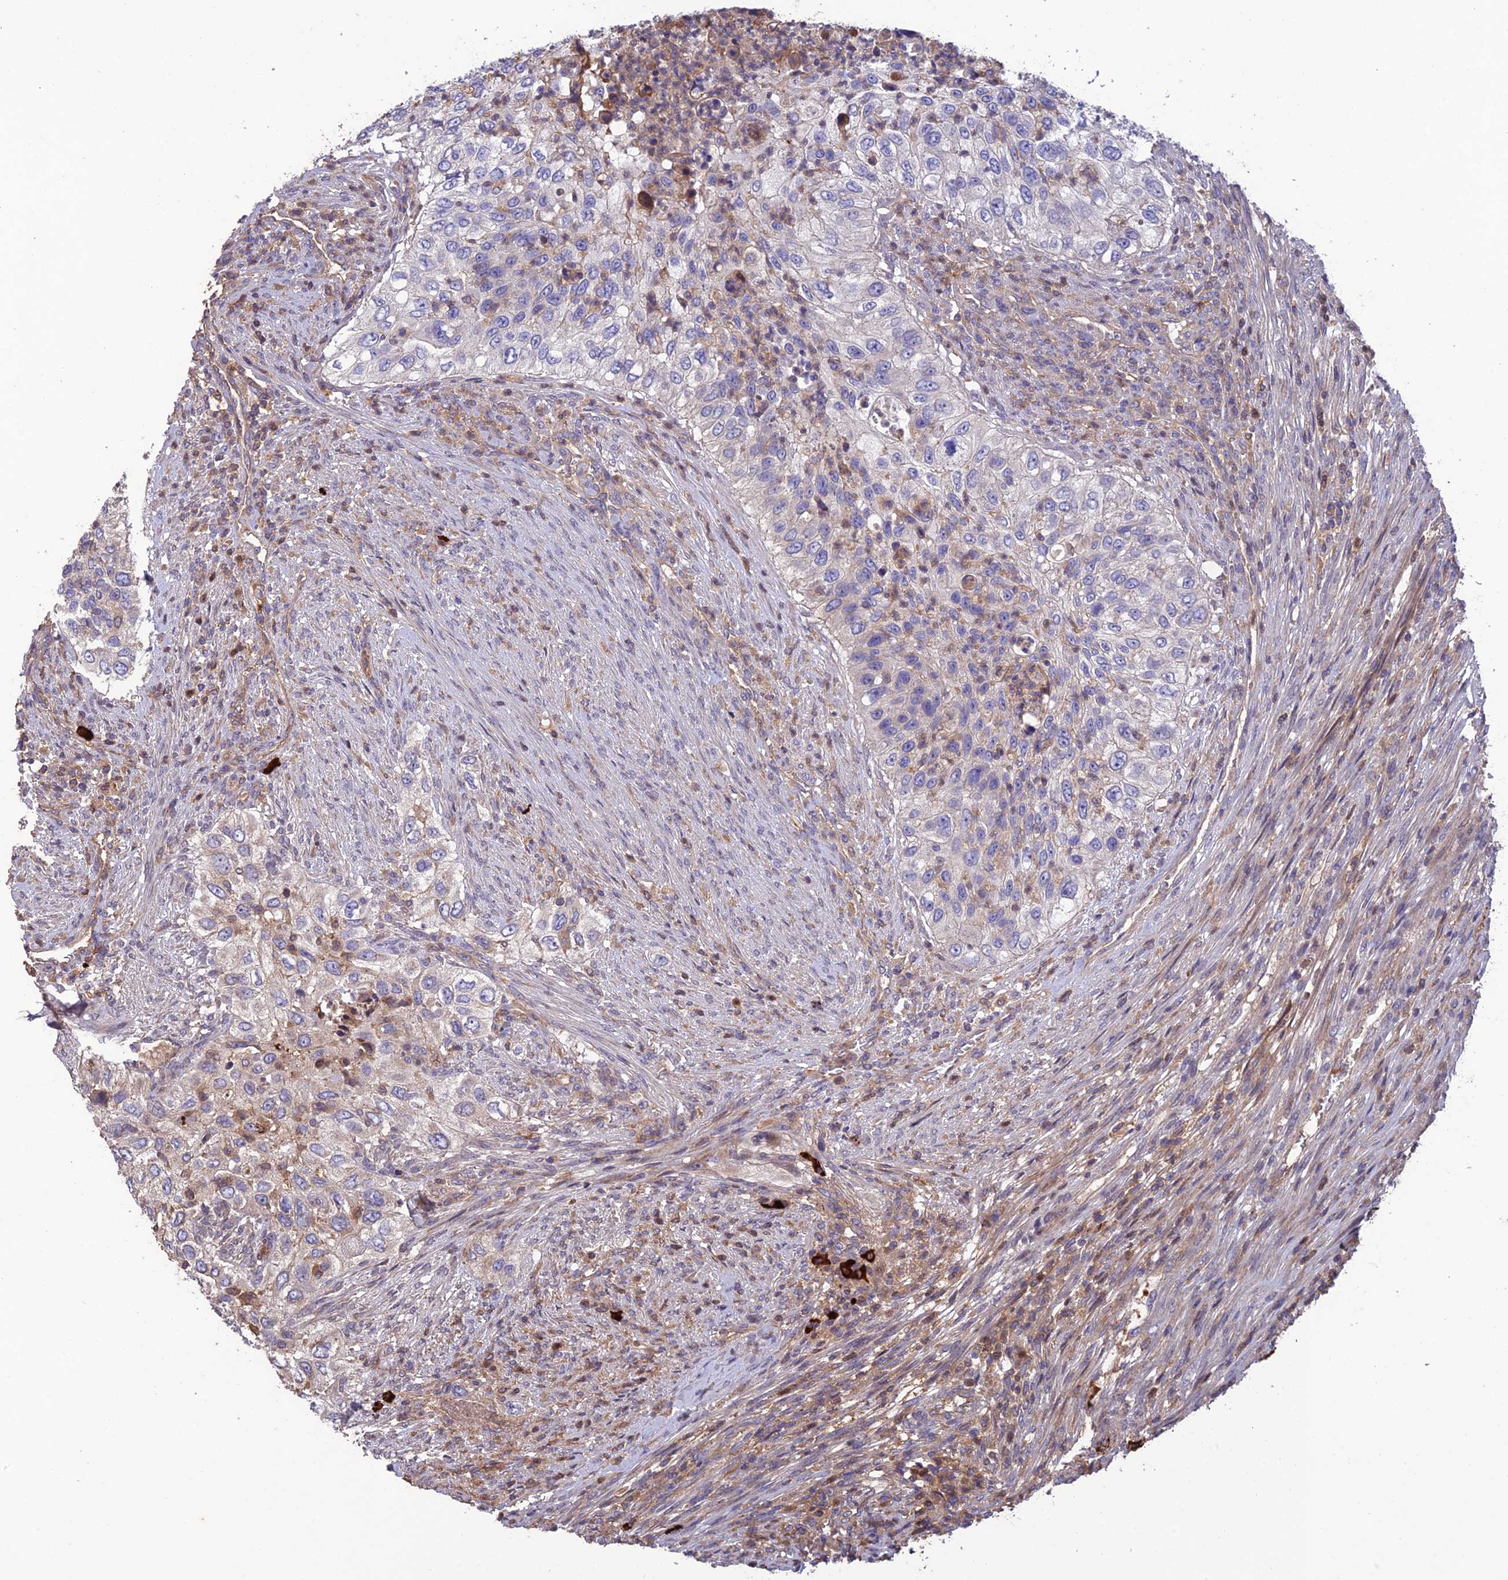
{"staining": {"intensity": "weak", "quantity": "<25%", "location": "cytoplasmic/membranous"}, "tissue": "urothelial cancer", "cell_type": "Tumor cells", "image_type": "cancer", "snomed": [{"axis": "morphology", "description": "Urothelial carcinoma, High grade"}, {"axis": "topography", "description": "Urinary bladder"}], "caption": "High magnification brightfield microscopy of urothelial carcinoma (high-grade) stained with DAB (brown) and counterstained with hematoxylin (blue): tumor cells show no significant positivity.", "gene": "MIOS", "patient": {"sex": "female", "age": 60}}